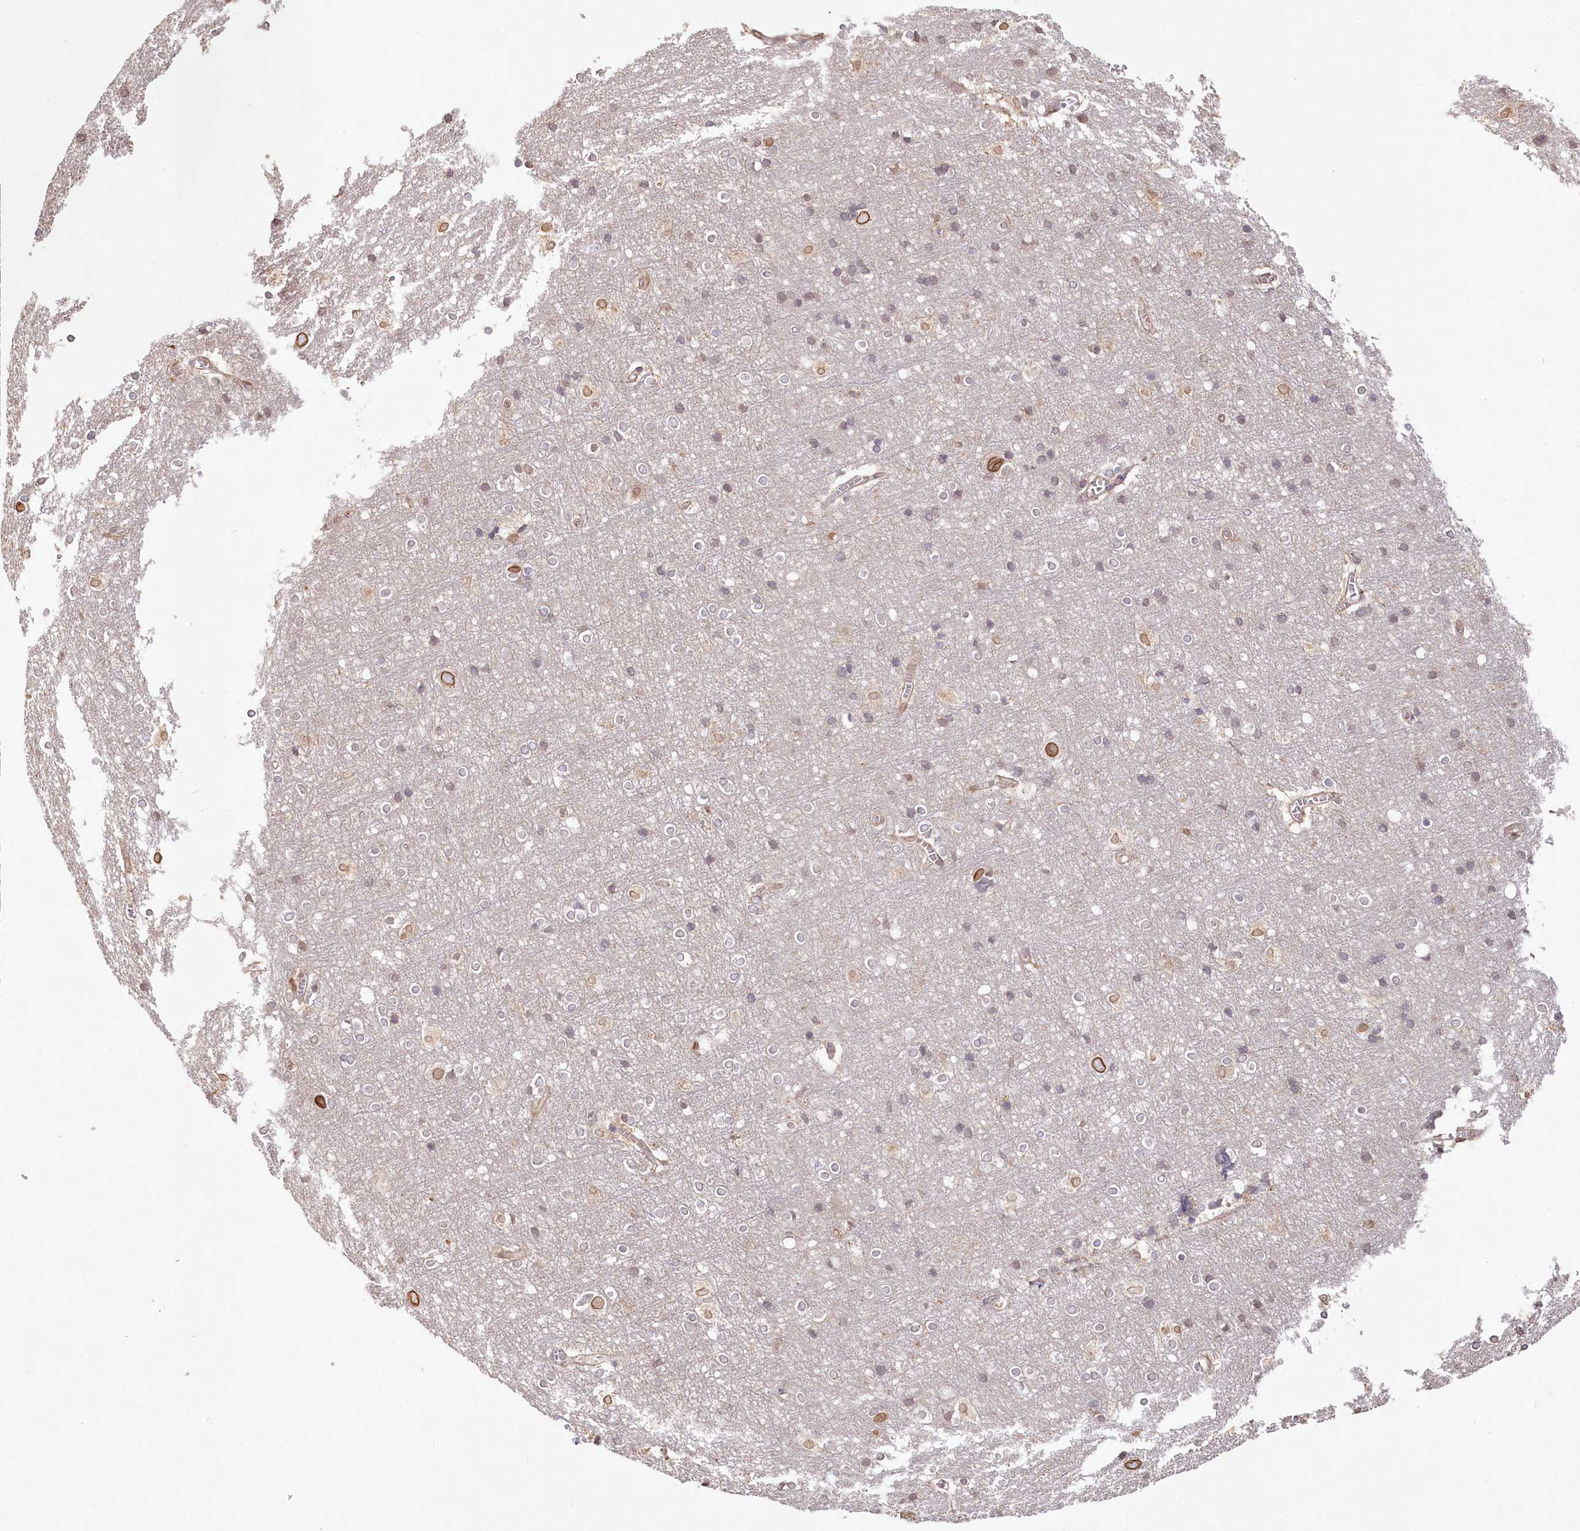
{"staining": {"intensity": "moderate", "quantity": "25%-75%", "location": "cytoplasmic/membranous"}, "tissue": "cerebral cortex", "cell_type": "Endothelial cells", "image_type": "normal", "snomed": [{"axis": "morphology", "description": "Normal tissue, NOS"}, {"axis": "topography", "description": "Cerebral cortex"}], "caption": "Immunohistochemistry micrograph of benign cerebral cortex: cerebral cortex stained using immunohistochemistry (IHC) reveals medium levels of moderate protein expression localized specifically in the cytoplasmic/membranous of endothelial cells, appearing as a cytoplasmic/membranous brown color.", "gene": "TCHP", "patient": {"sex": "male", "age": 54}}